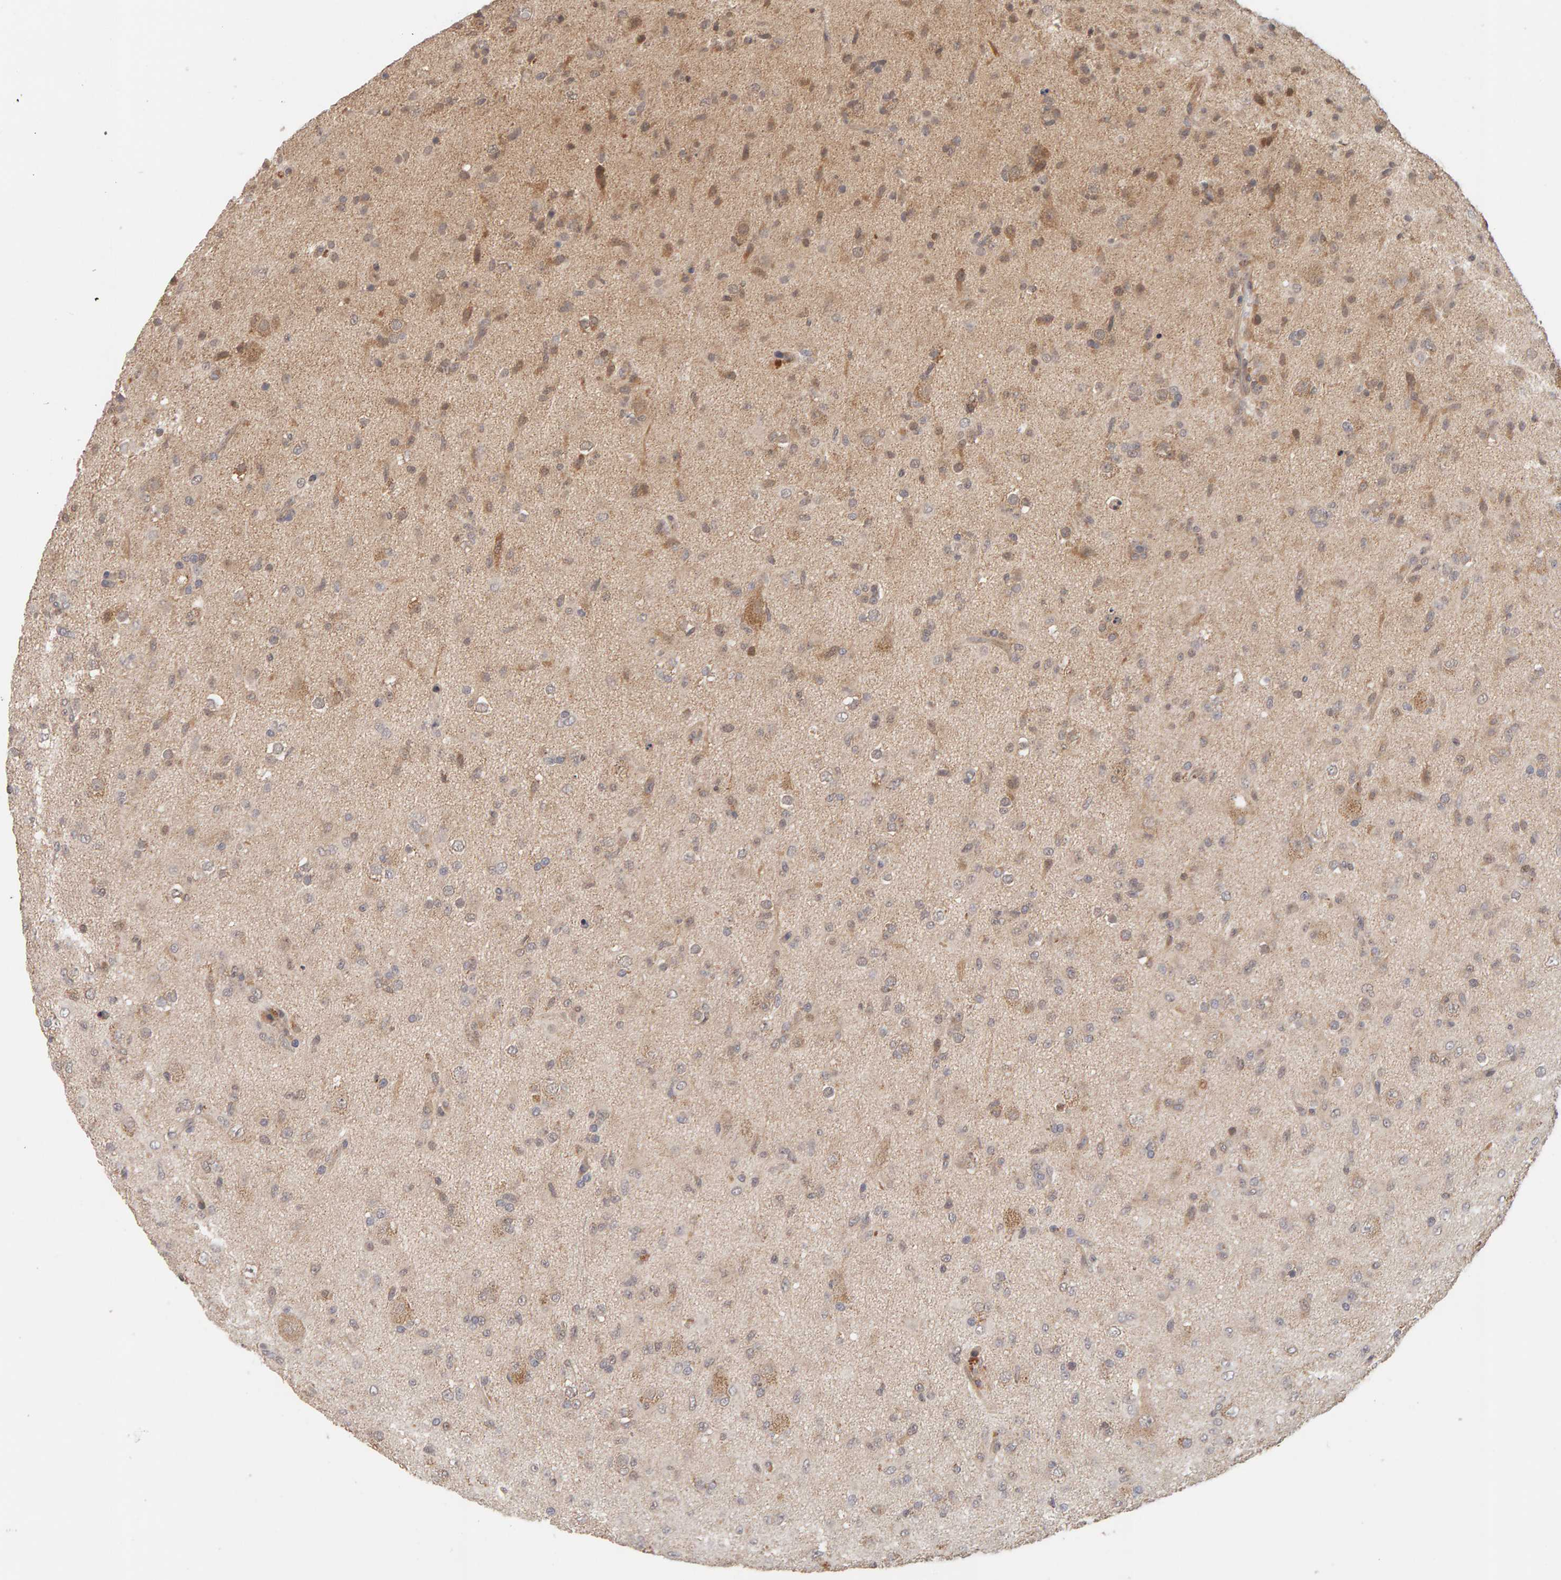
{"staining": {"intensity": "moderate", "quantity": "<25%", "location": "cytoplasmic/membranous"}, "tissue": "glioma", "cell_type": "Tumor cells", "image_type": "cancer", "snomed": [{"axis": "morphology", "description": "Glioma, malignant, Low grade"}, {"axis": "topography", "description": "Brain"}], "caption": "Immunohistochemical staining of human glioma shows low levels of moderate cytoplasmic/membranous positivity in about <25% of tumor cells. (DAB (3,3'-diaminobenzidine) IHC with brightfield microscopy, high magnification).", "gene": "DNAJC7", "patient": {"sex": "male", "age": 65}}